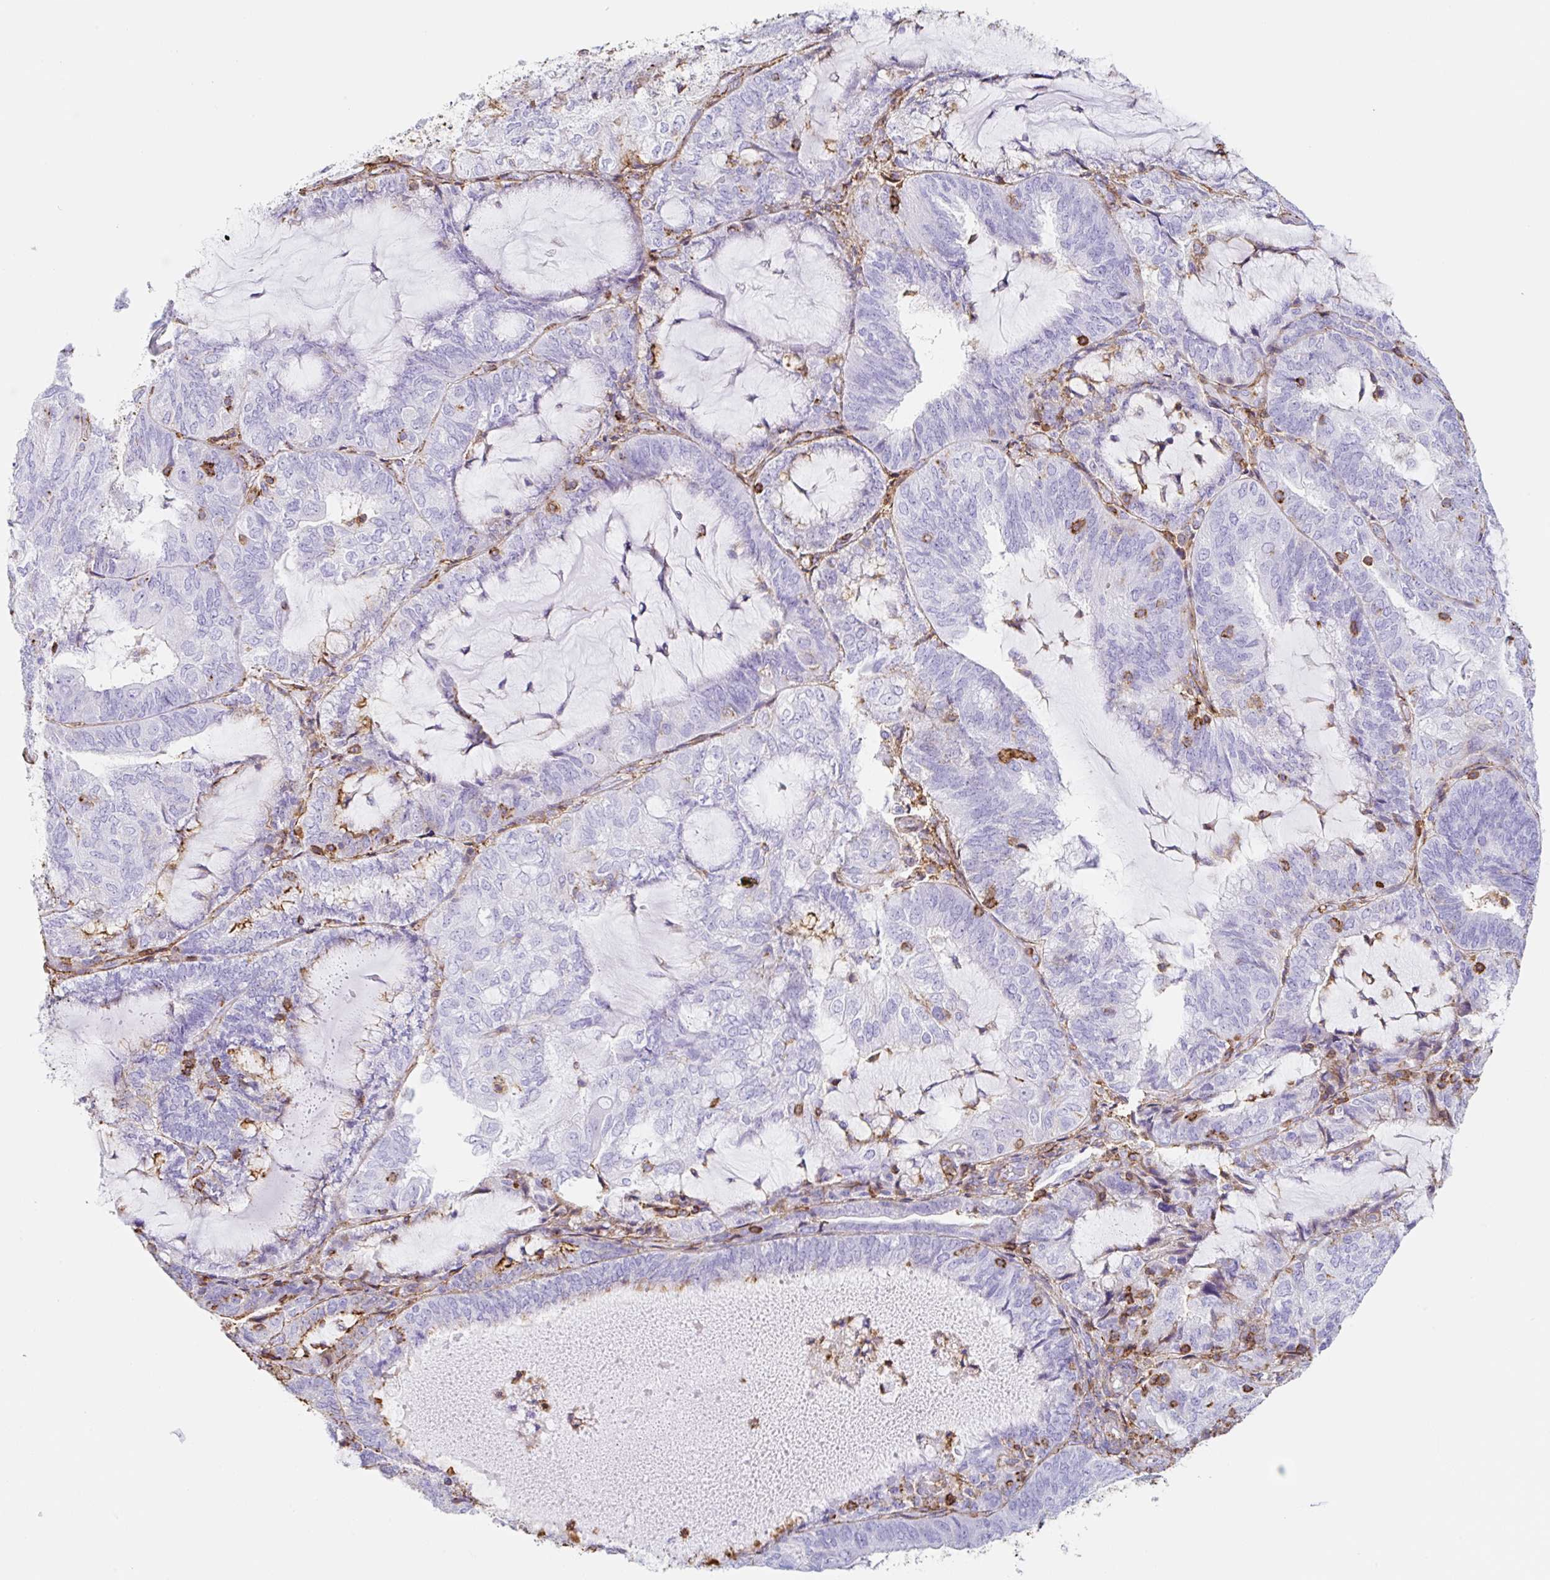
{"staining": {"intensity": "negative", "quantity": "none", "location": "none"}, "tissue": "endometrial cancer", "cell_type": "Tumor cells", "image_type": "cancer", "snomed": [{"axis": "morphology", "description": "Adenocarcinoma, NOS"}, {"axis": "topography", "description": "Endometrium"}], "caption": "This is an IHC histopathology image of endometrial adenocarcinoma. There is no positivity in tumor cells.", "gene": "MTTP", "patient": {"sex": "female", "age": 81}}